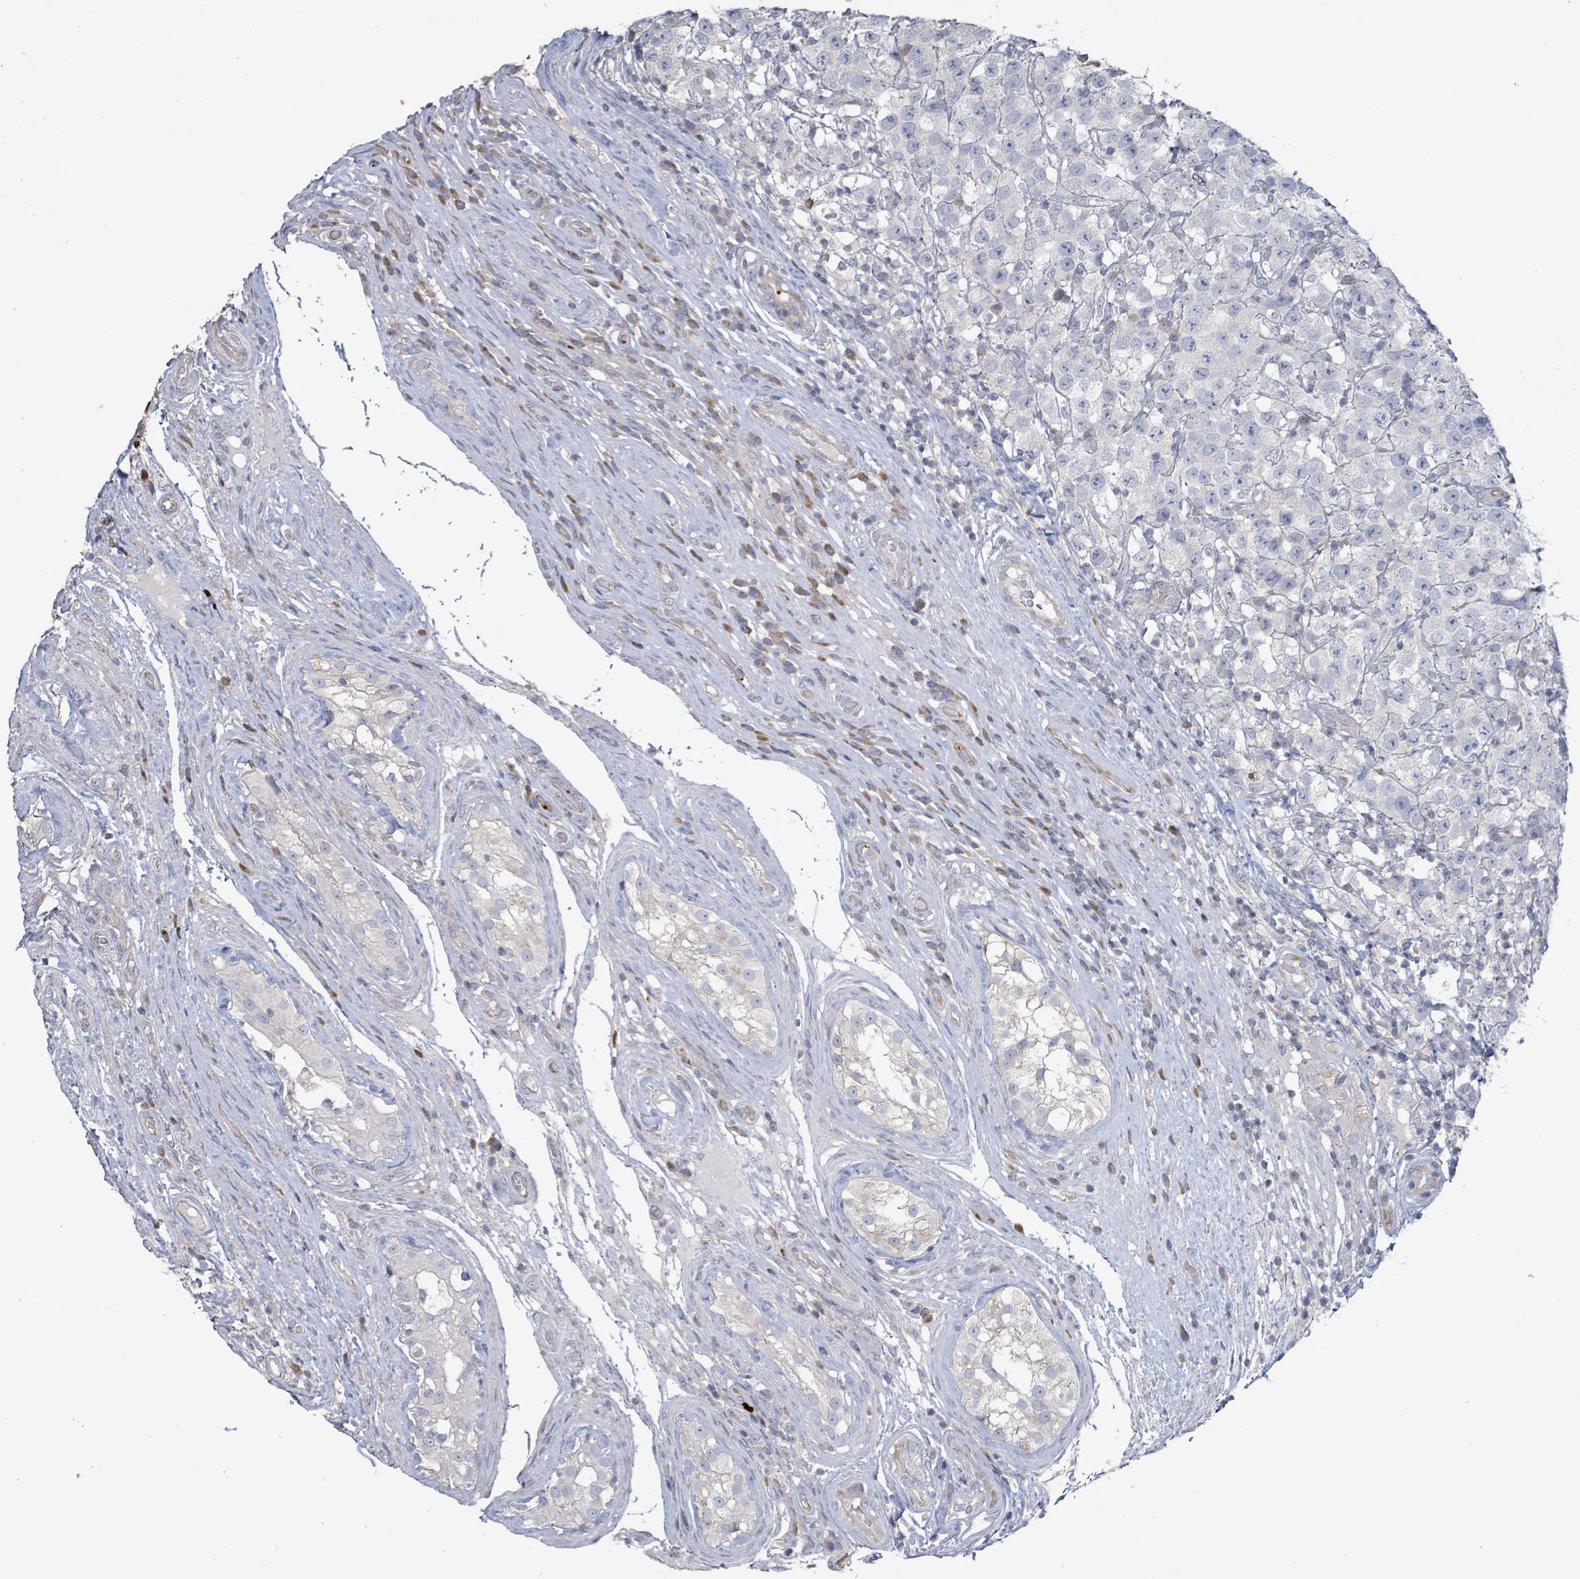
{"staining": {"intensity": "negative", "quantity": "none", "location": "none"}, "tissue": "testis cancer", "cell_type": "Tumor cells", "image_type": "cancer", "snomed": [{"axis": "morphology", "description": "Seminoma, NOS"}, {"axis": "morphology", "description": "Carcinoma, Embryonal, NOS"}, {"axis": "topography", "description": "Testis"}], "caption": "An IHC micrograph of testis embryonal carcinoma is shown. There is no staining in tumor cells of testis embryonal carcinoma.", "gene": "LILRA4", "patient": {"sex": "male", "age": 41}}